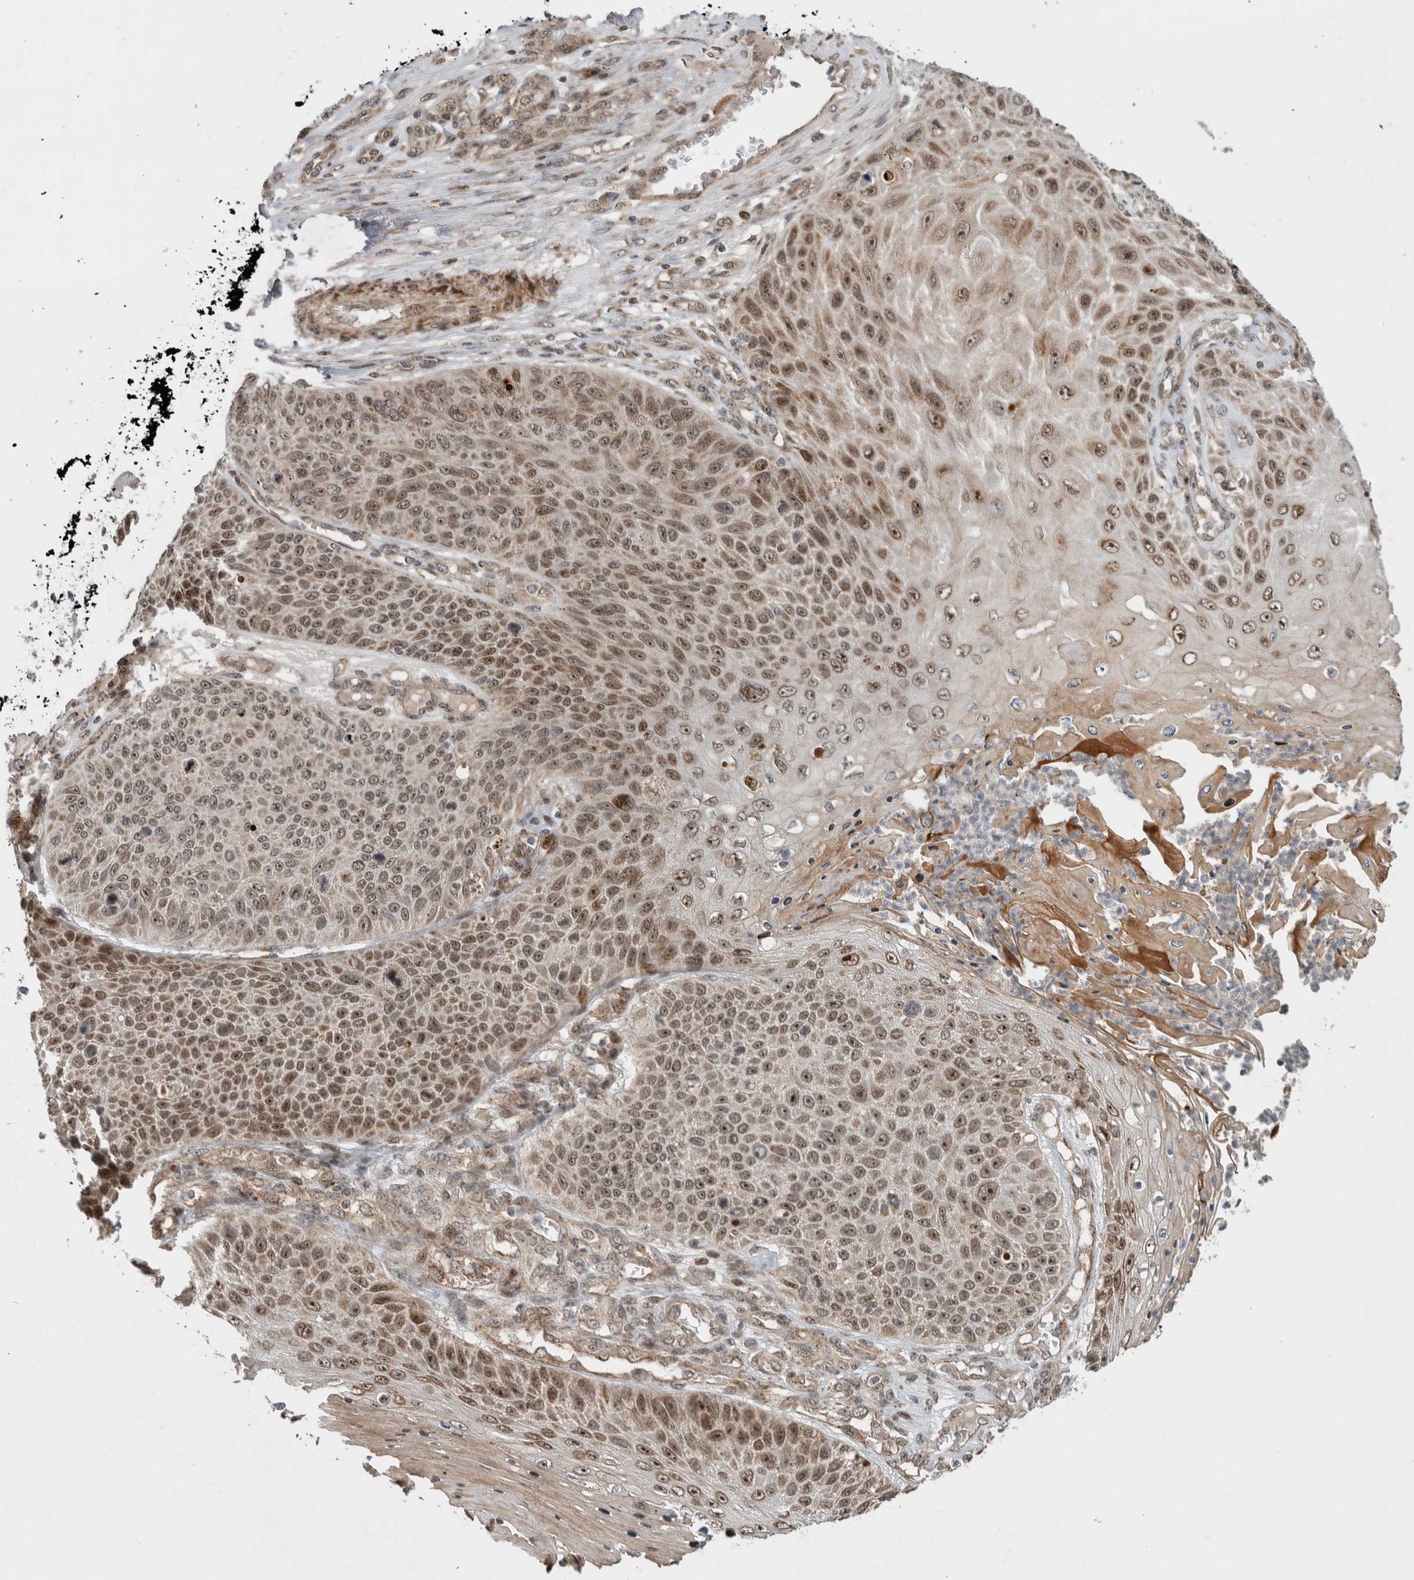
{"staining": {"intensity": "moderate", "quantity": ">75%", "location": "nuclear"}, "tissue": "skin cancer", "cell_type": "Tumor cells", "image_type": "cancer", "snomed": [{"axis": "morphology", "description": "Squamous cell carcinoma, NOS"}, {"axis": "topography", "description": "Skin"}], "caption": "The photomicrograph shows a brown stain indicating the presence of a protein in the nuclear of tumor cells in squamous cell carcinoma (skin).", "gene": "INSRR", "patient": {"sex": "female", "age": 88}}